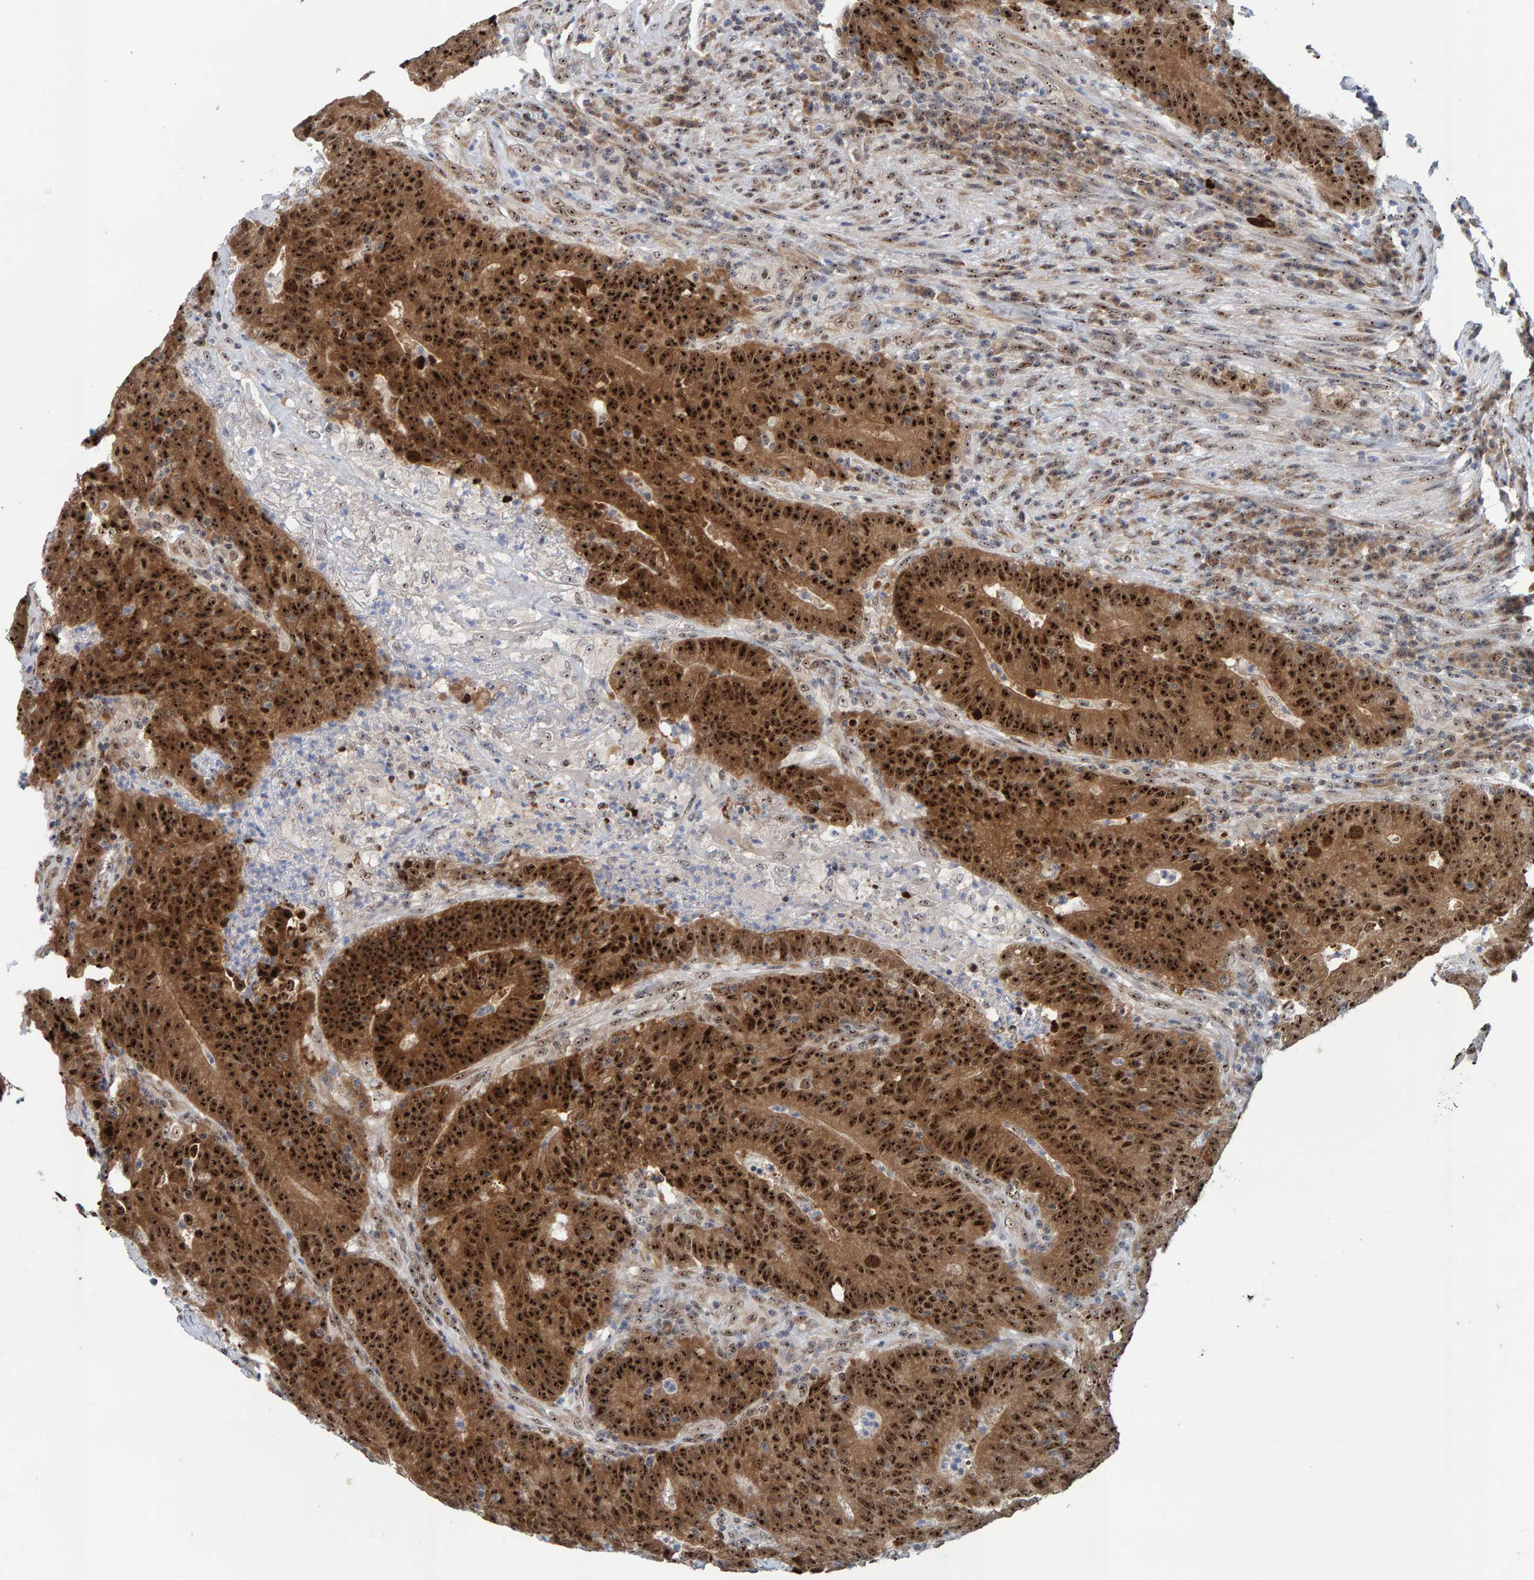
{"staining": {"intensity": "strong", "quantity": ">75%", "location": "cytoplasmic/membranous,nuclear"}, "tissue": "colorectal cancer", "cell_type": "Tumor cells", "image_type": "cancer", "snomed": [{"axis": "morphology", "description": "Normal tissue, NOS"}, {"axis": "morphology", "description": "Adenocarcinoma, NOS"}, {"axis": "topography", "description": "Colon"}], "caption": "About >75% of tumor cells in human adenocarcinoma (colorectal) demonstrate strong cytoplasmic/membranous and nuclear protein staining as visualized by brown immunohistochemical staining.", "gene": "POLR1E", "patient": {"sex": "female", "age": 75}}